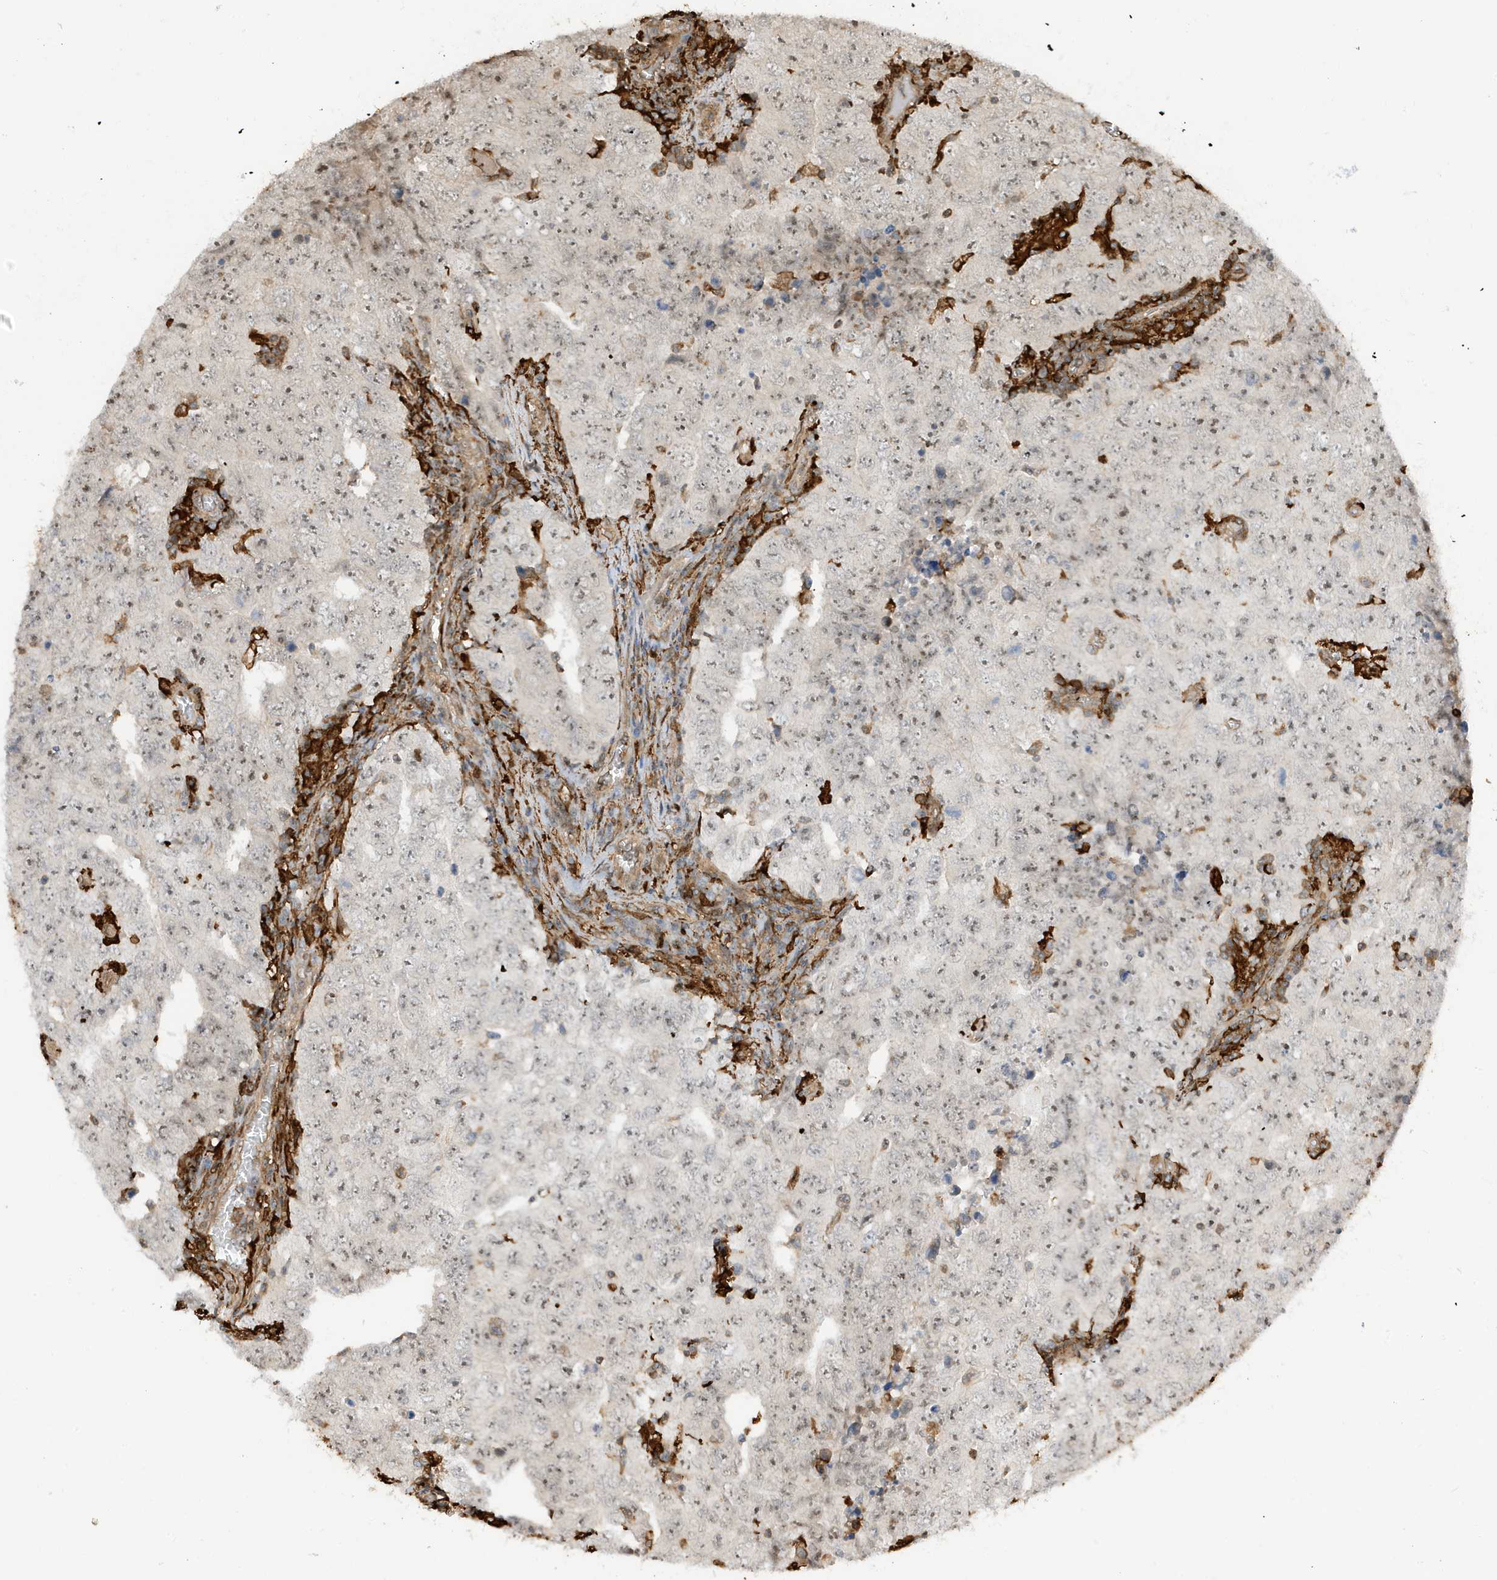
{"staining": {"intensity": "negative", "quantity": "none", "location": "none"}, "tissue": "testis cancer", "cell_type": "Tumor cells", "image_type": "cancer", "snomed": [{"axis": "morphology", "description": "Carcinoma, Embryonal, NOS"}, {"axis": "topography", "description": "Testis"}], "caption": "Image shows no significant protein positivity in tumor cells of testis embryonal carcinoma.", "gene": "PHACTR2", "patient": {"sex": "male", "age": 26}}